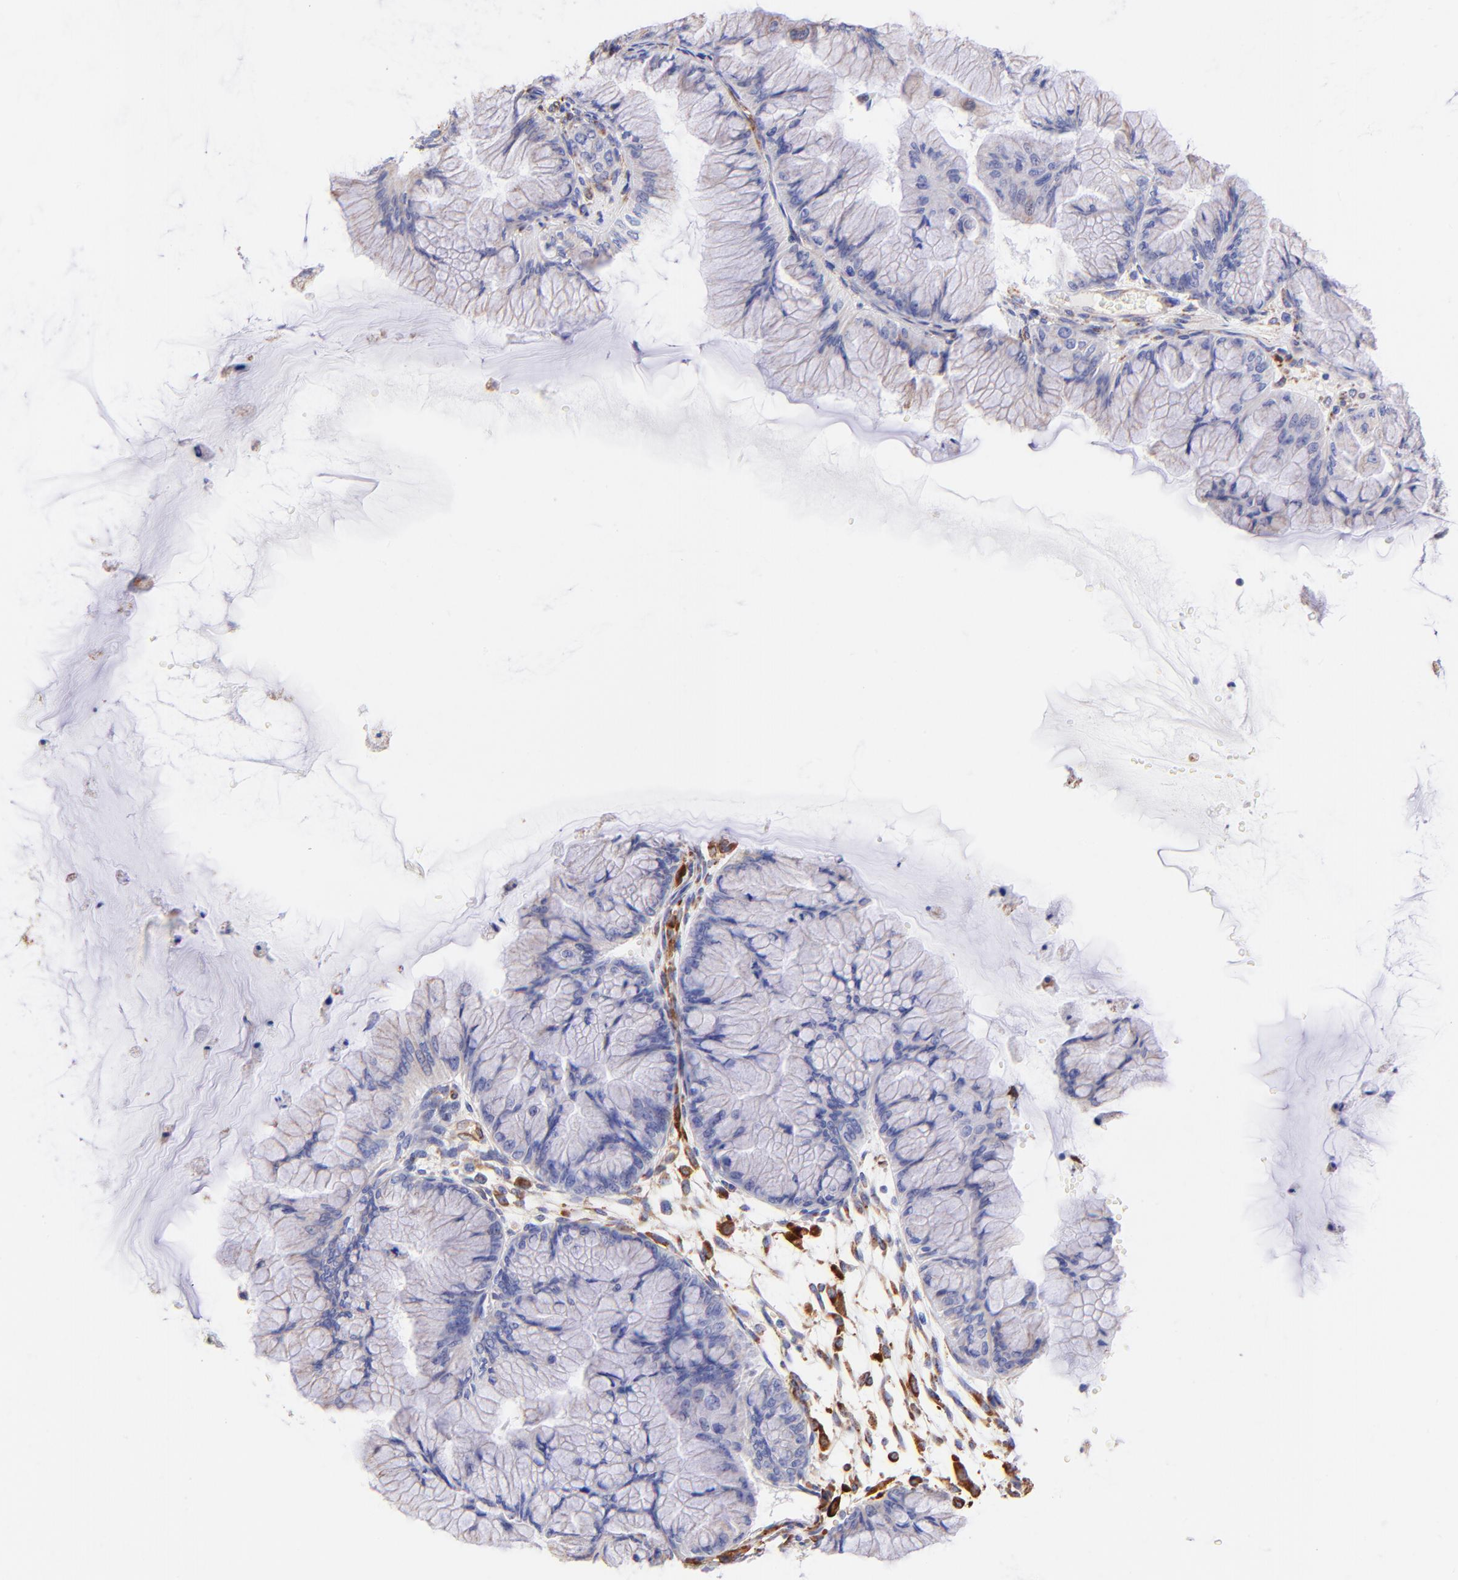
{"staining": {"intensity": "negative", "quantity": "none", "location": "none"}, "tissue": "ovarian cancer", "cell_type": "Tumor cells", "image_type": "cancer", "snomed": [{"axis": "morphology", "description": "Cystadenocarcinoma, mucinous, NOS"}, {"axis": "topography", "description": "Ovary"}], "caption": "Histopathology image shows no protein expression in tumor cells of ovarian mucinous cystadenocarcinoma tissue. (DAB (3,3'-diaminobenzidine) IHC, high magnification).", "gene": "SPARC", "patient": {"sex": "female", "age": 63}}